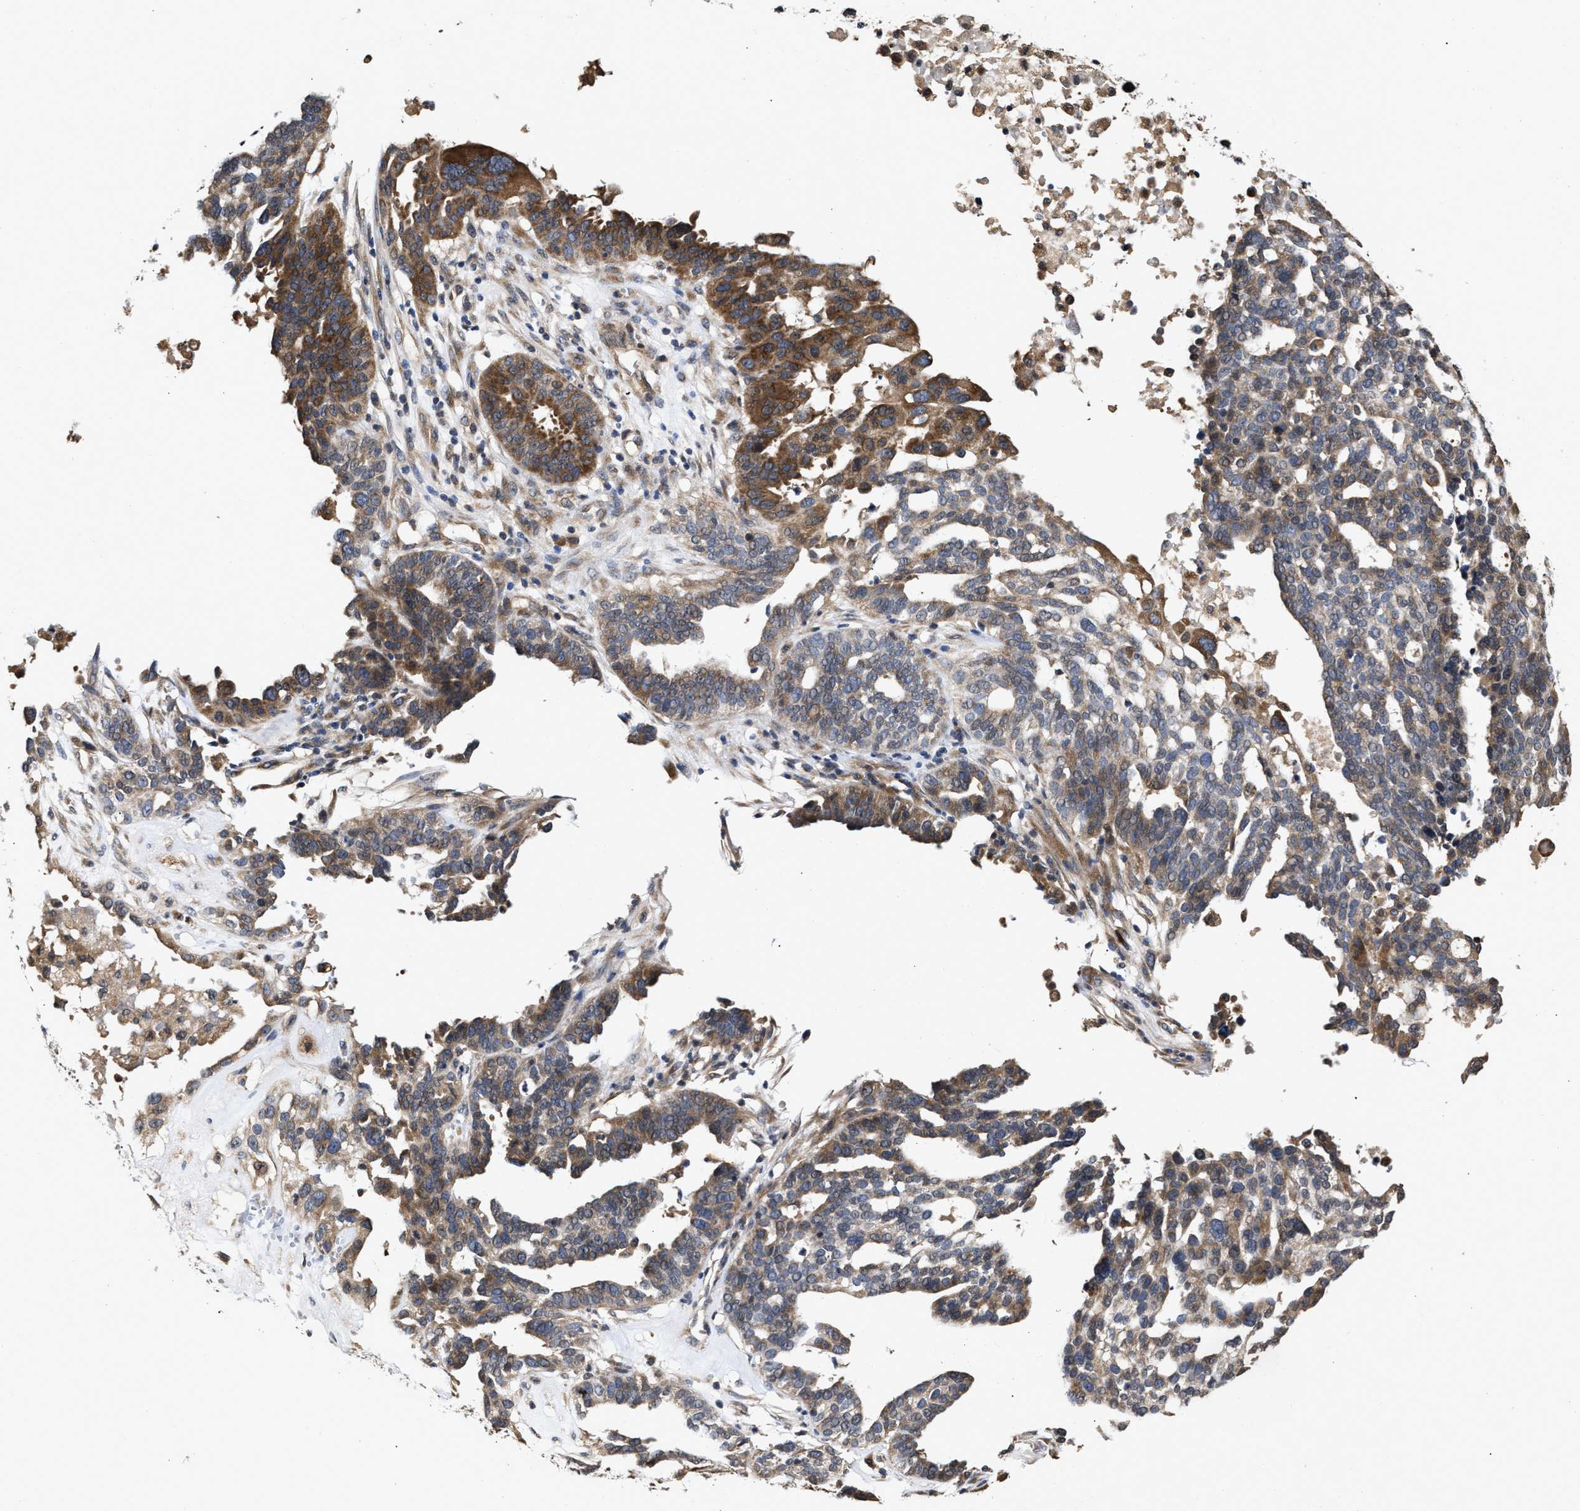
{"staining": {"intensity": "moderate", "quantity": ">75%", "location": "cytoplasmic/membranous"}, "tissue": "ovarian cancer", "cell_type": "Tumor cells", "image_type": "cancer", "snomed": [{"axis": "morphology", "description": "Cystadenocarcinoma, serous, NOS"}, {"axis": "topography", "description": "Ovary"}], "caption": "Ovarian serous cystadenocarcinoma stained with DAB immunohistochemistry demonstrates medium levels of moderate cytoplasmic/membranous expression in approximately >75% of tumor cells.", "gene": "SAR1A", "patient": {"sex": "female", "age": 59}}